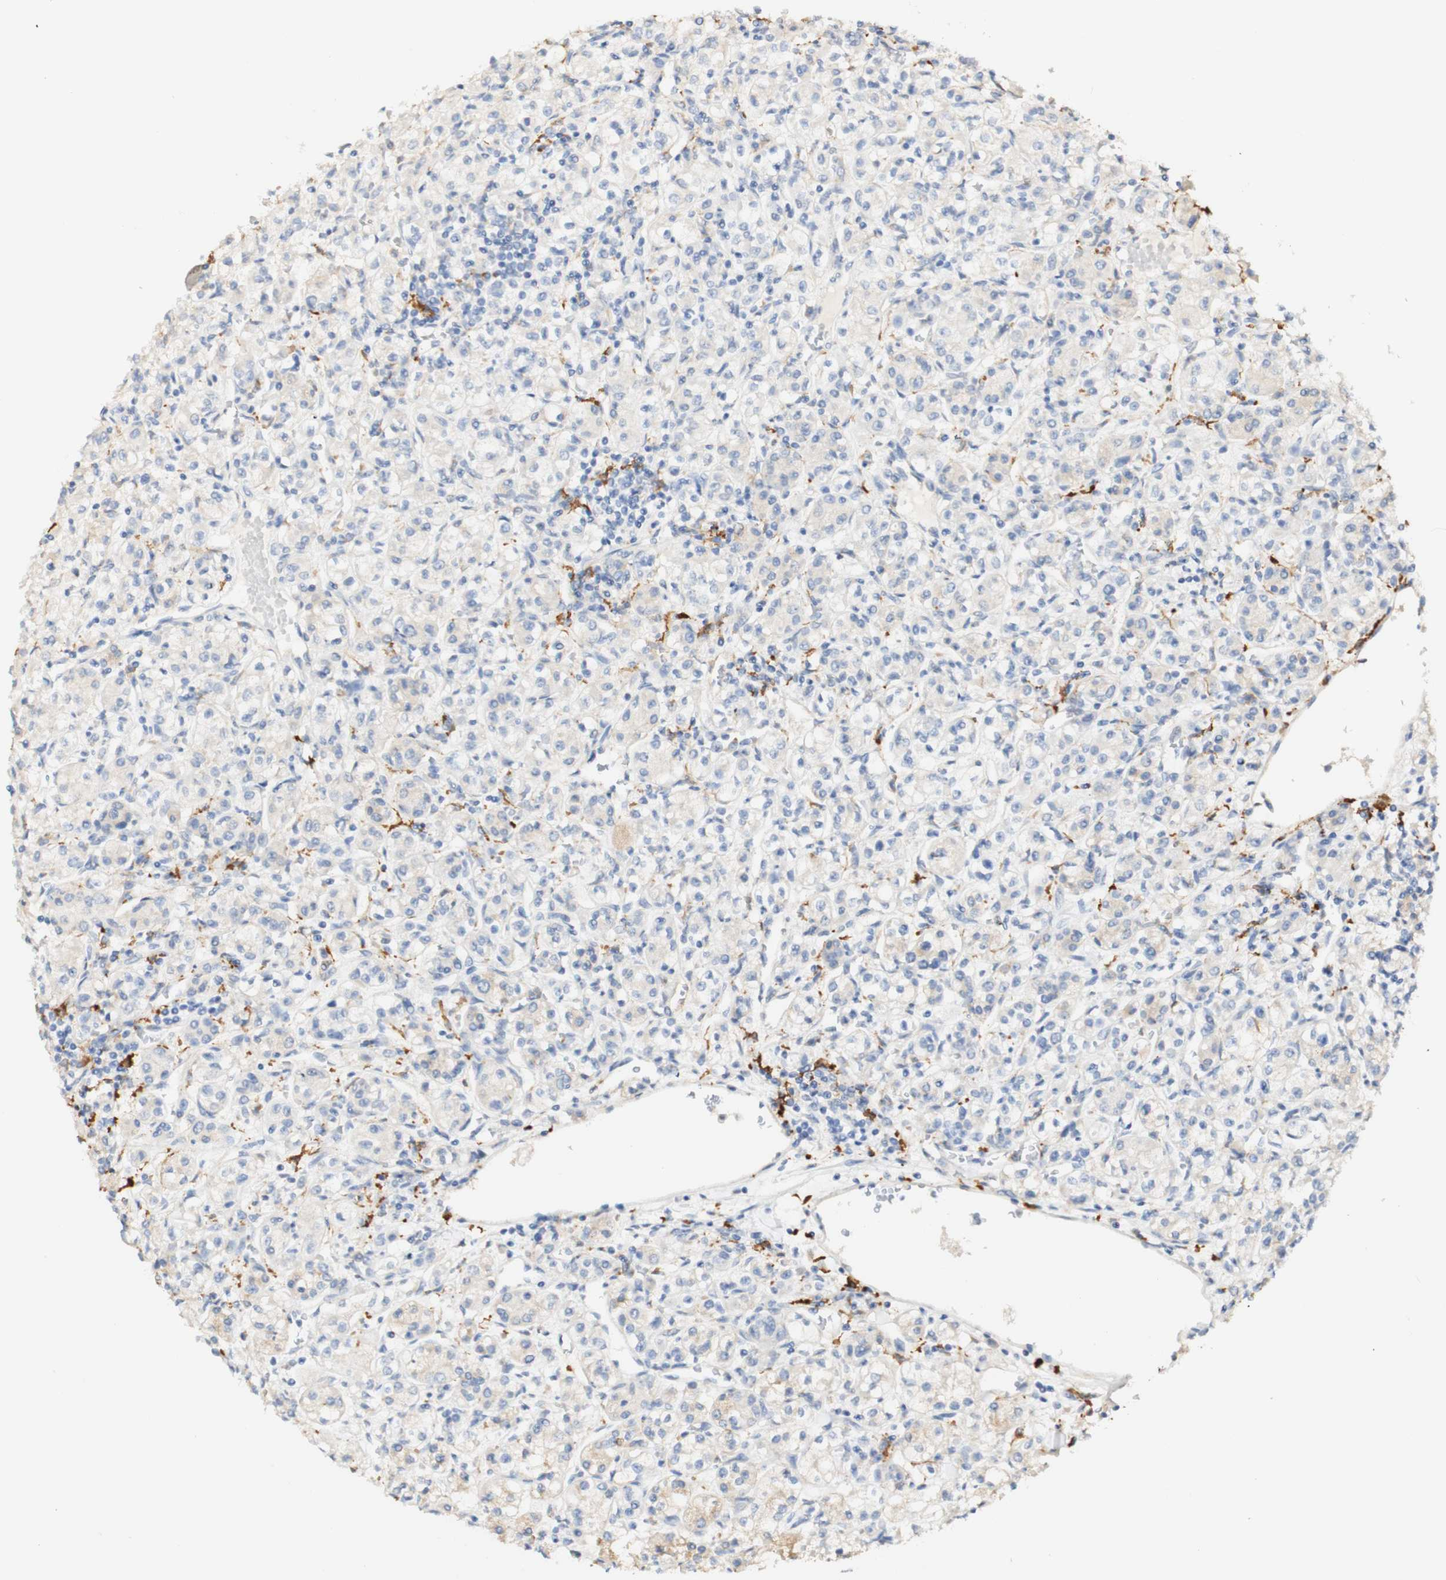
{"staining": {"intensity": "weak", "quantity": "25%-75%", "location": "cytoplasmic/membranous"}, "tissue": "renal cancer", "cell_type": "Tumor cells", "image_type": "cancer", "snomed": [{"axis": "morphology", "description": "Adenocarcinoma, NOS"}, {"axis": "topography", "description": "Kidney"}], "caption": "DAB (3,3'-diaminobenzidine) immunohistochemical staining of human renal cancer shows weak cytoplasmic/membranous protein positivity in approximately 25%-75% of tumor cells.", "gene": "FCGRT", "patient": {"sex": "male", "age": 77}}